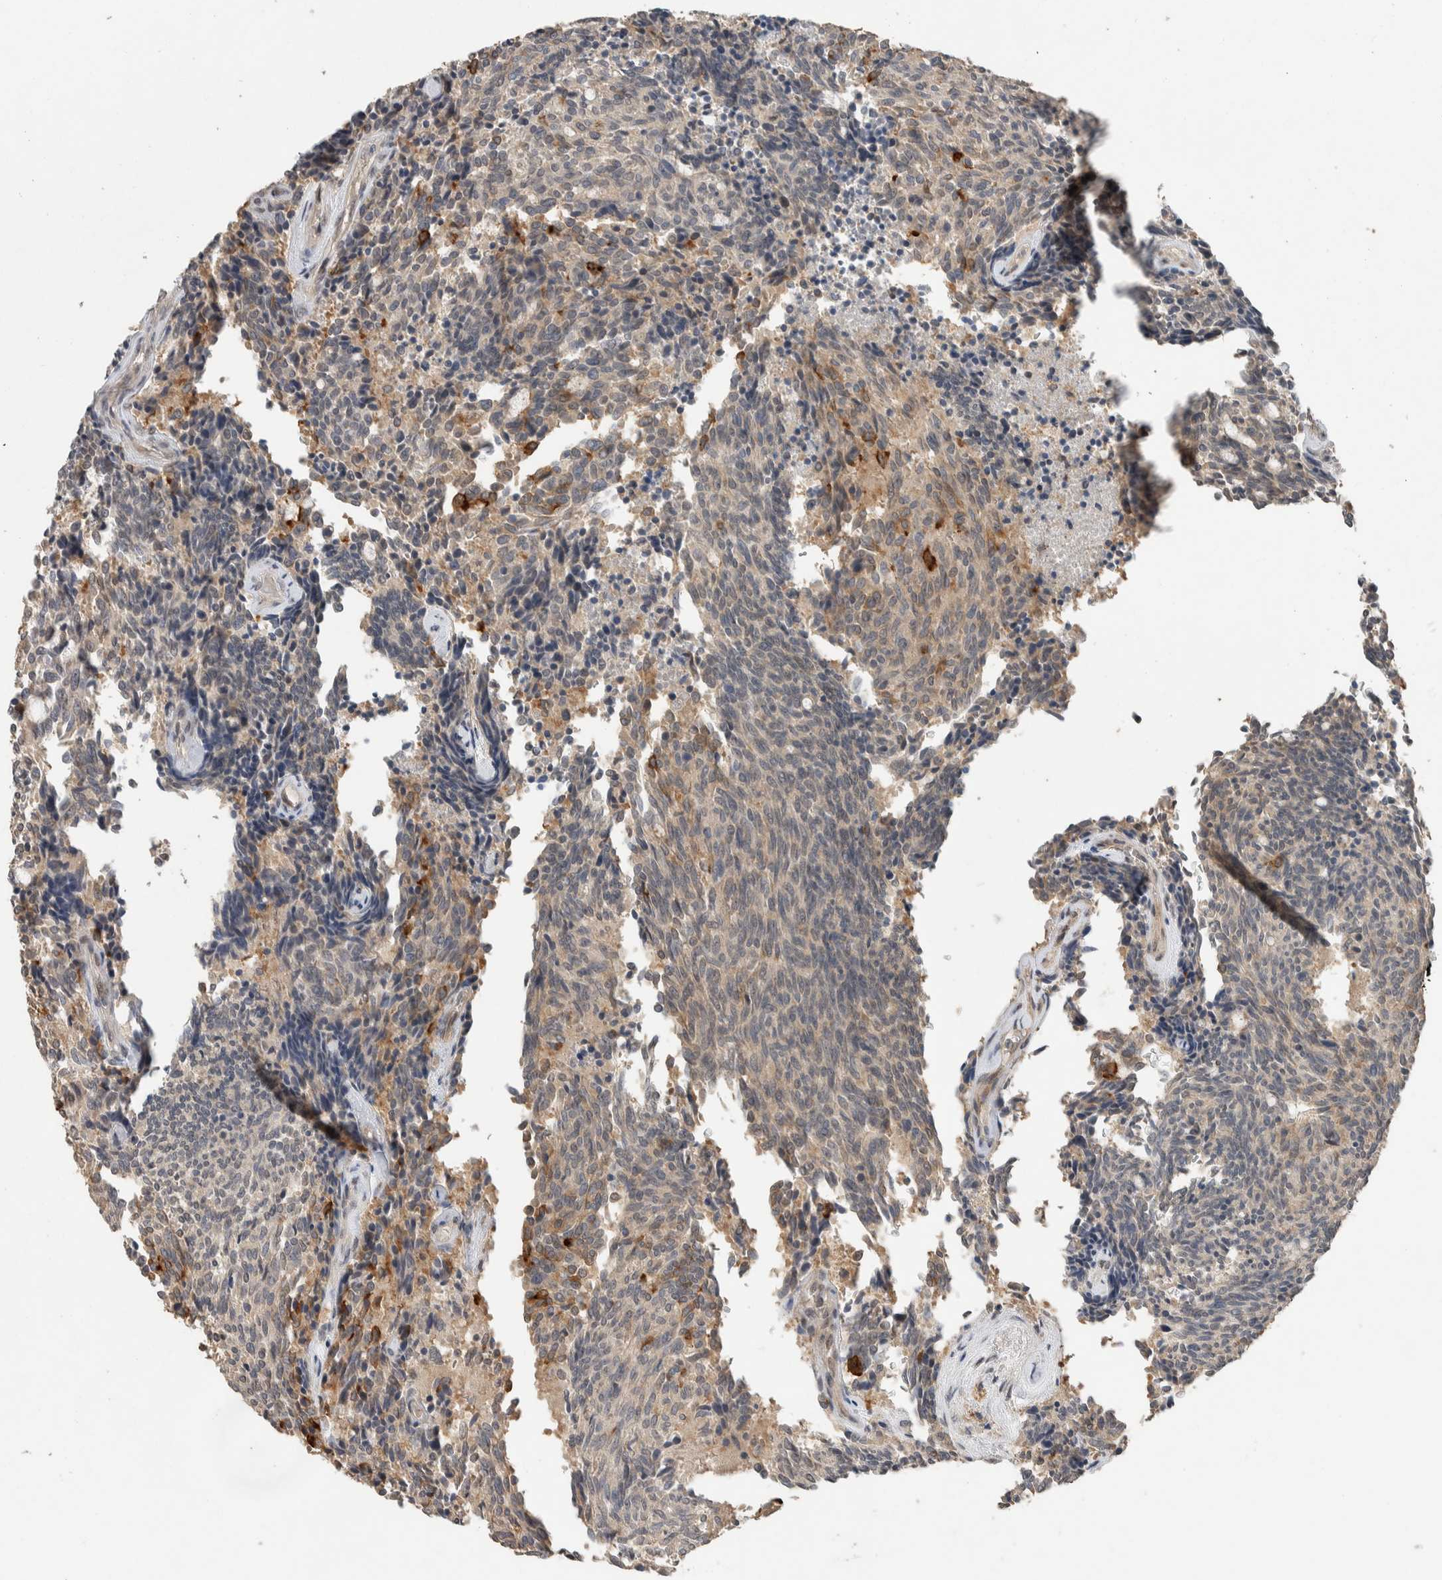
{"staining": {"intensity": "weak", "quantity": "25%-75%", "location": "cytoplasmic/membranous"}, "tissue": "carcinoid", "cell_type": "Tumor cells", "image_type": "cancer", "snomed": [{"axis": "morphology", "description": "Carcinoid, malignant, NOS"}, {"axis": "topography", "description": "Pancreas"}], "caption": "Immunohistochemistry of malignant carcinoid demonstrates low levels of weak cytoplasmic/membranous expression in about 25%-75% of tumor cells.", "gene": "CYSRT1", "patient": {"sex": "female", "age": 54}}